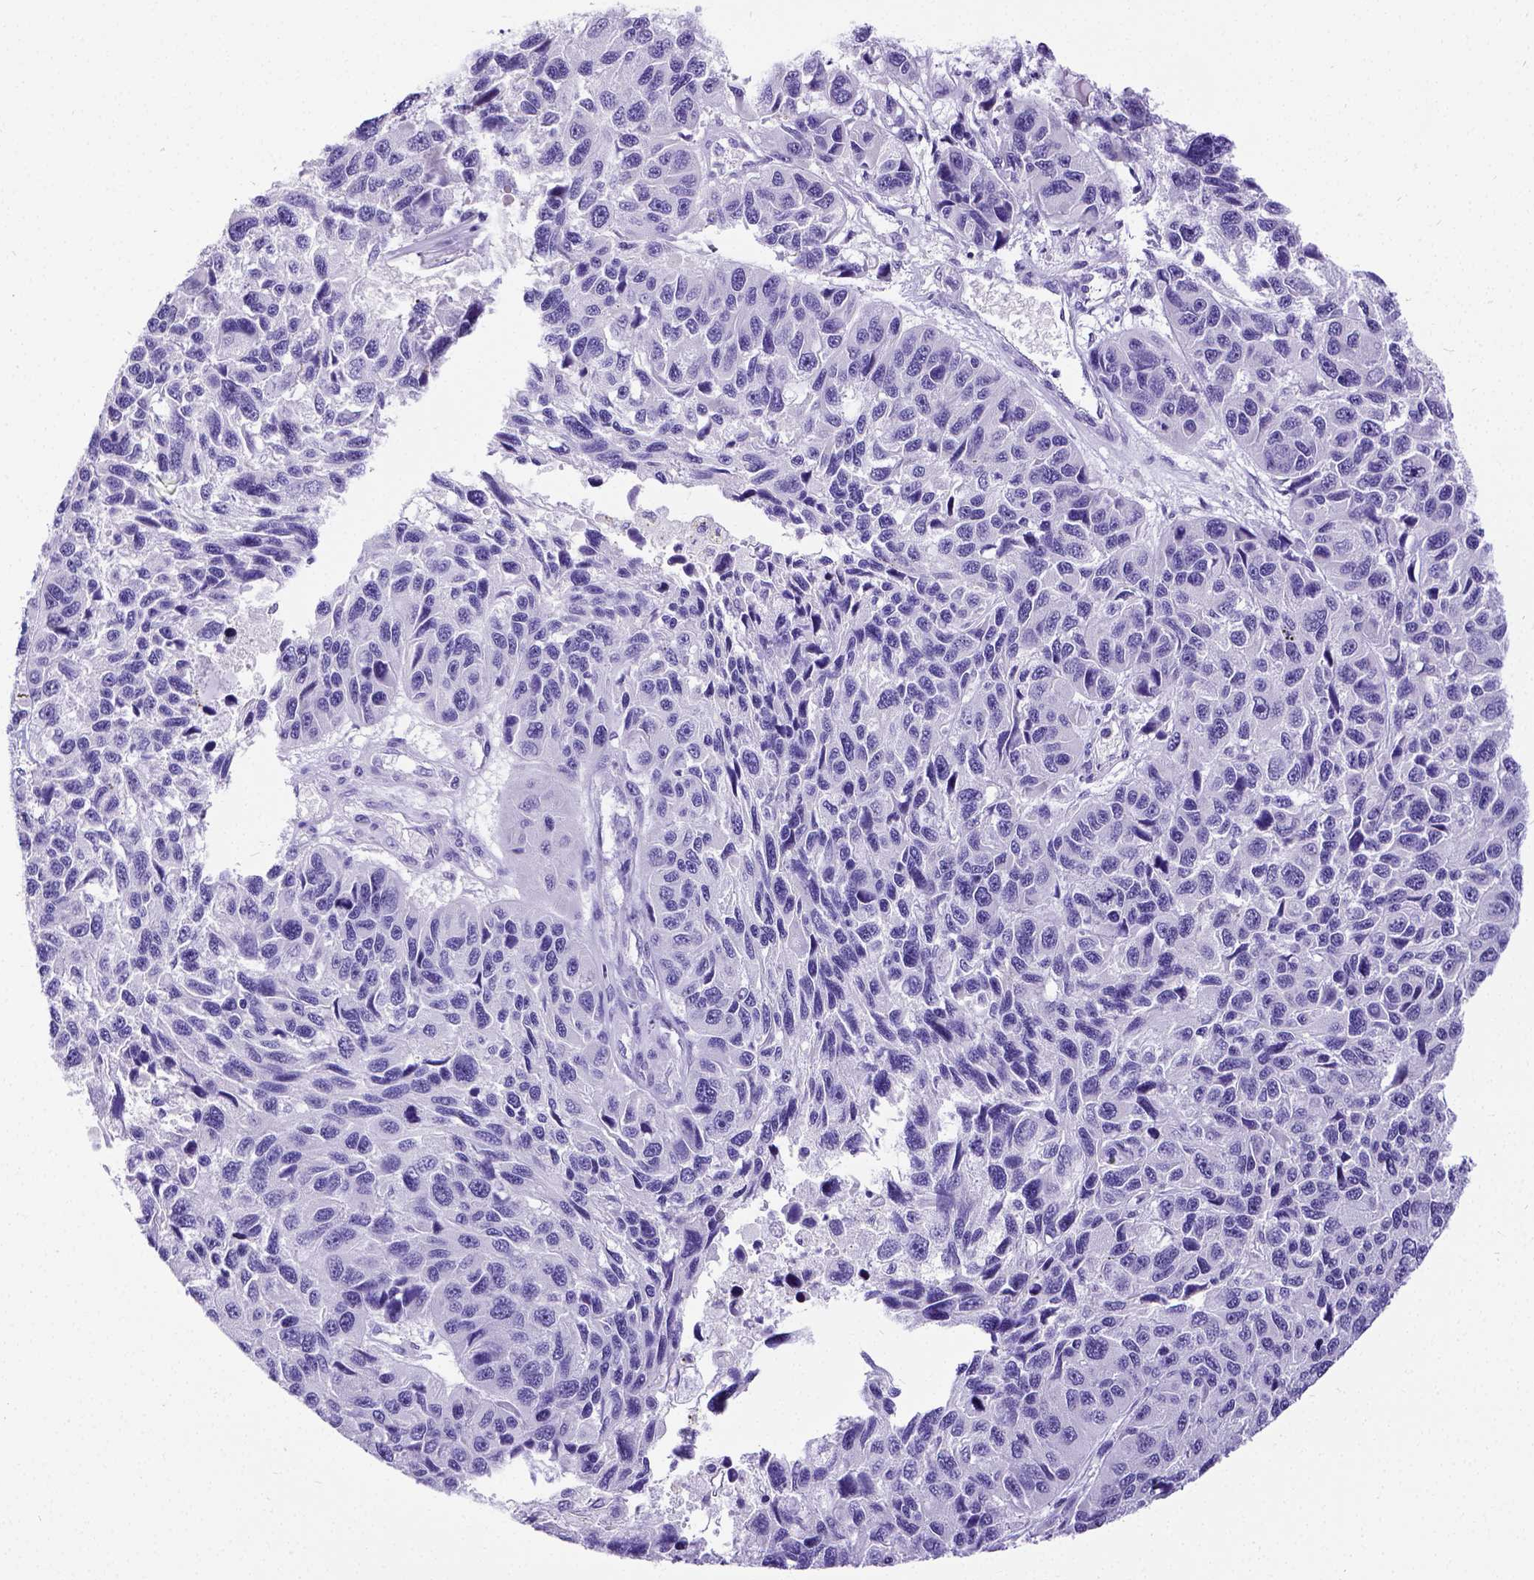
{"staining": {"intensity": "negative", "quantity": "none", "location": "none"}, "tissue": "melanoma", "cell_type": "Tumor cells", "image_type": "cancer", "snomed": [{"axis": "morphology", "description": "Malignant melanoma, NOS"}, {"axis": "topography", "description": "Skin"}], "caption": "DAB (3,3'-diaminobenzidine) immunohistochemical staining of human malignant melanoma exhibits no significant staining in tumor cells.", "gene": "SATB2", "patient": {"sex": "male", "age": 53}}